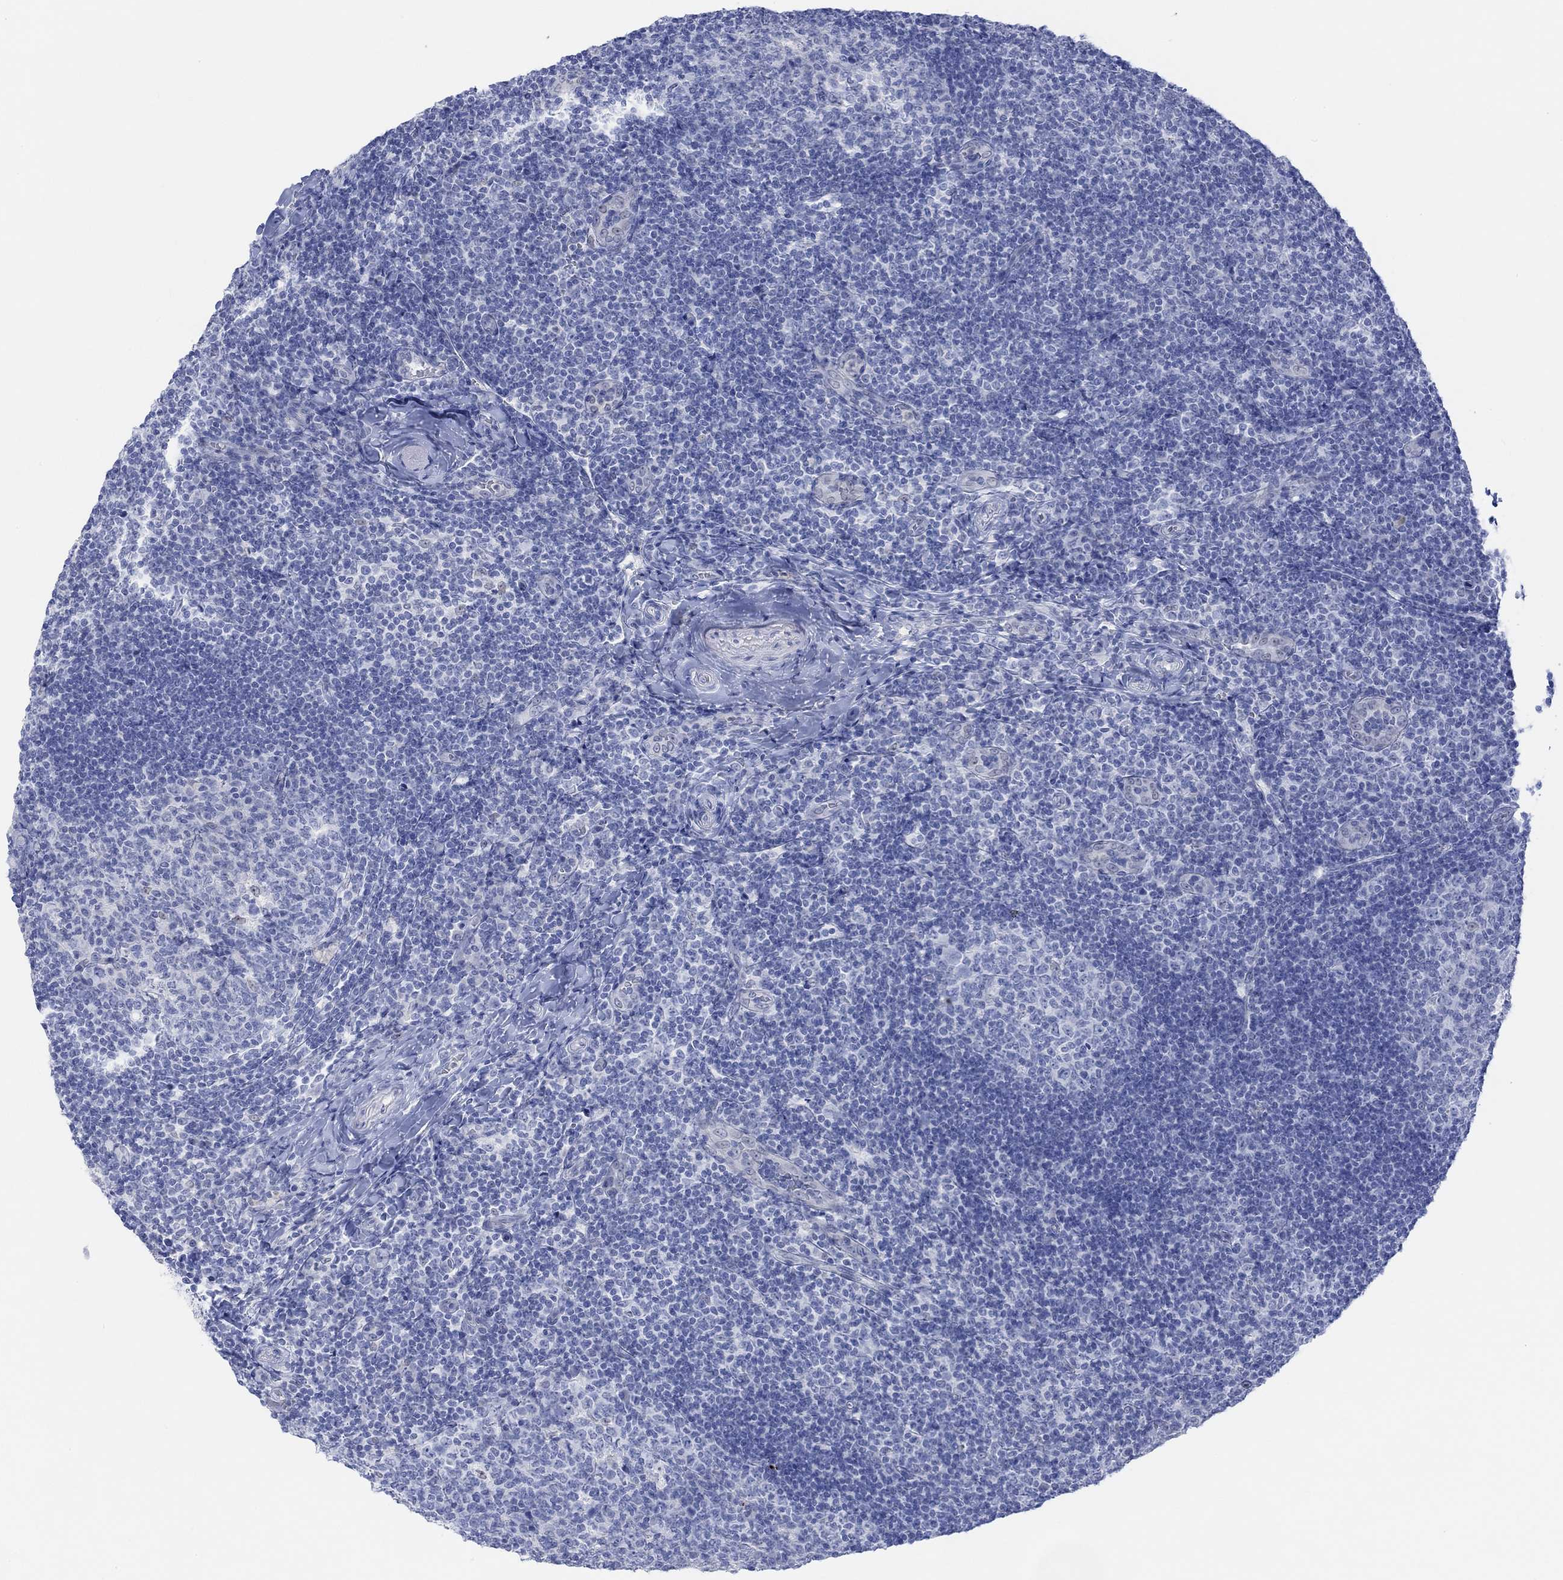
{"staining": {"intensity": "negative", "quantity": "none", "location": "none"}, "tissue": "tonsil", "cell_type": "Germinal center cells", "image_type": "normal", "snomed": [{"axis": "morphology", "description": "Normal tissue, NOS"}, {"axis": "topography", "description": "Tonsil"}], "caption": "DAB (3,3'-diaminobenzidine) immunohistochemical staining of benign tonsil reveals no significant positivity in germinal center cells. (Immunohistochemistry (ihc), brightfield microscopy, high magnification).", "gene": "AK8", "patient": {"sex": "male", "age": 17}}